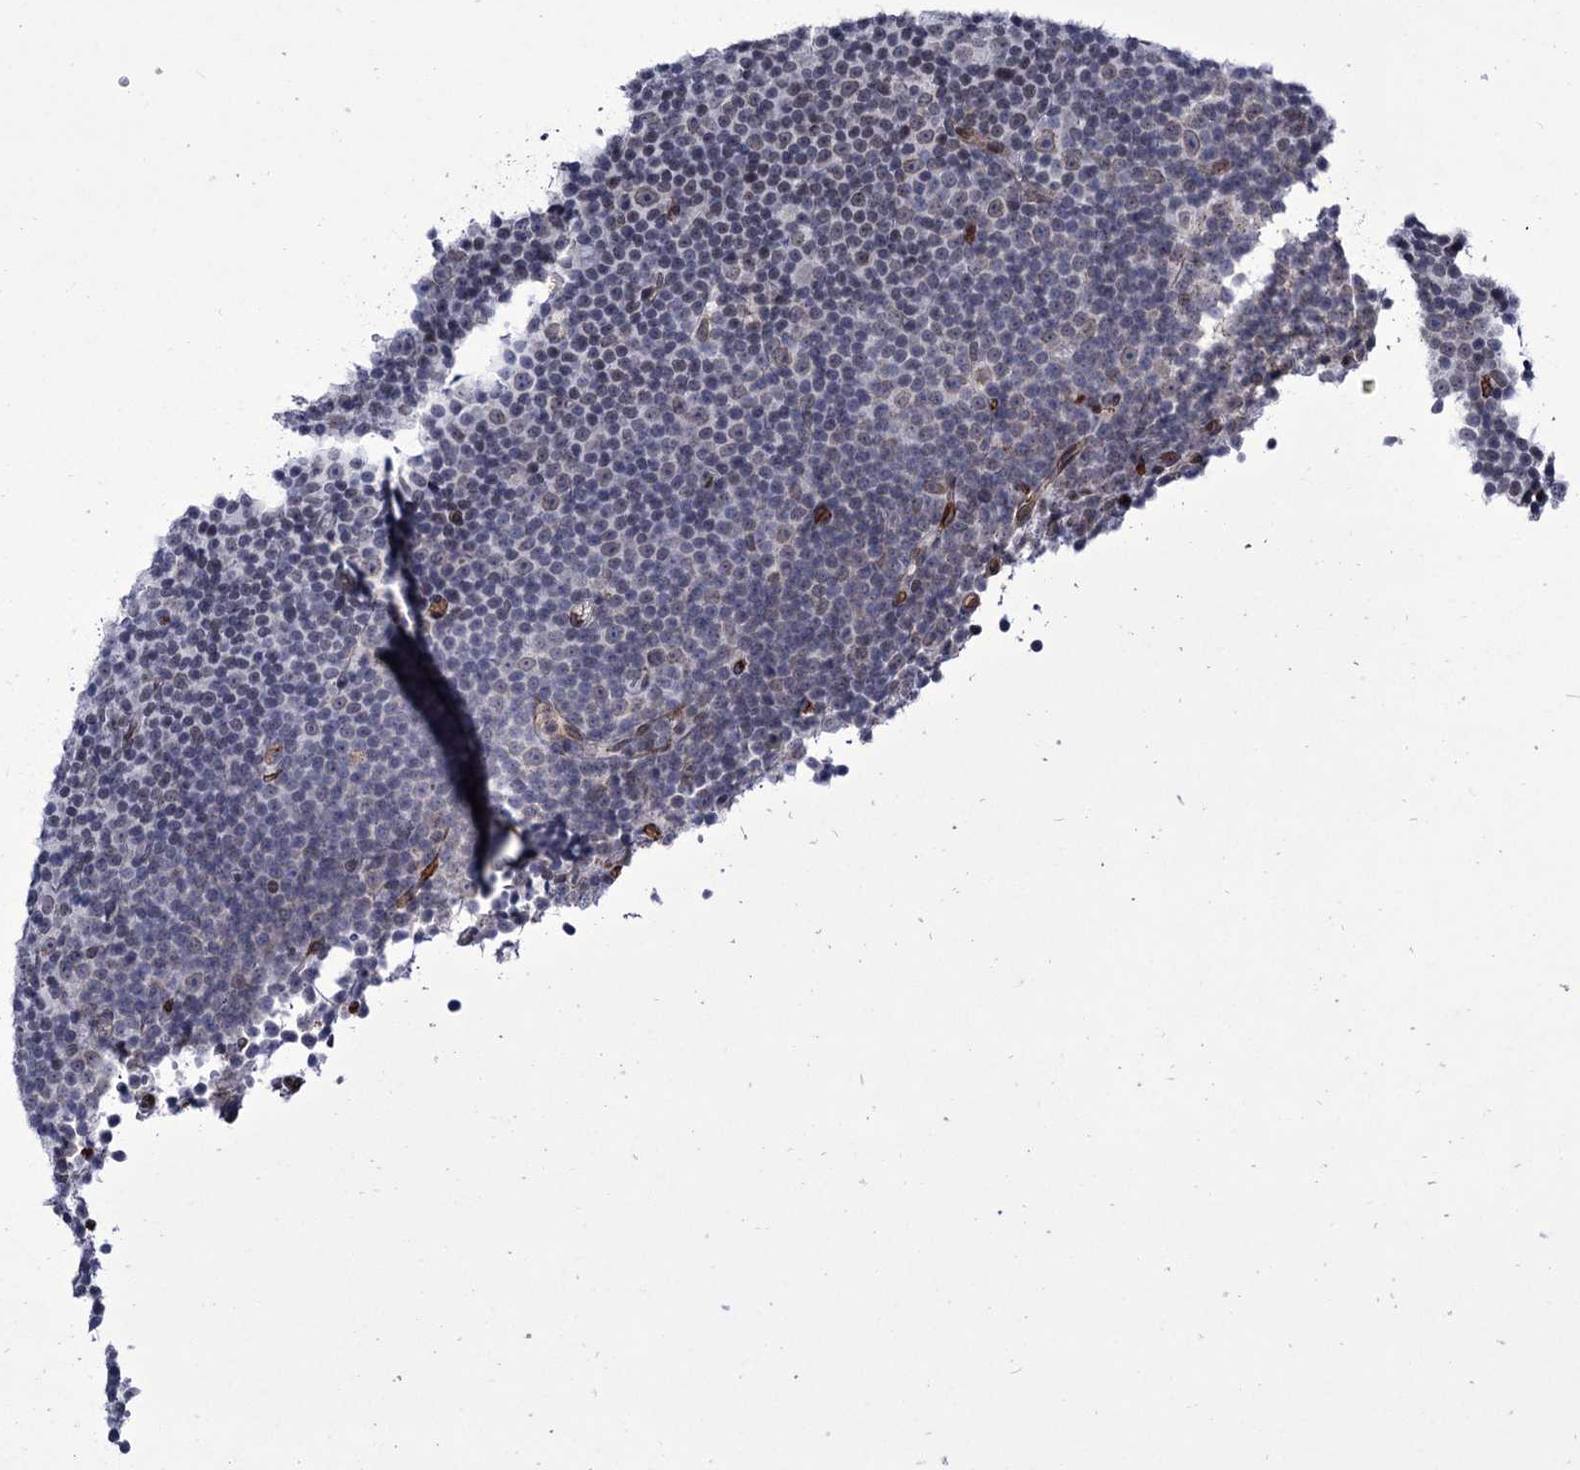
{"staining": {"intensity": "moderate", "quantity": "<25%", "location": "cytoplasmic/membranous,nuclear"}, "tissue": "lymphoma", "cell_type": "Tumor cells", "image_type": "cancer", "snomed": [{"axis": "morphology", "description": "Malignant lymphoma, non-Hodgkin's type, Low grade"}, {"axis": "topography", "description": "Lymph node"}], "caption": "Low-grade malignant lymphoma, non-Hodgkin's type stained for a protein (brown) displays moderate cytoplasmic/membranous and nuclear positive positivity in approximately <25% of tumor cells.", "gene": "ZC3H12C", "patient": {"sex": "female", "age": 67}}